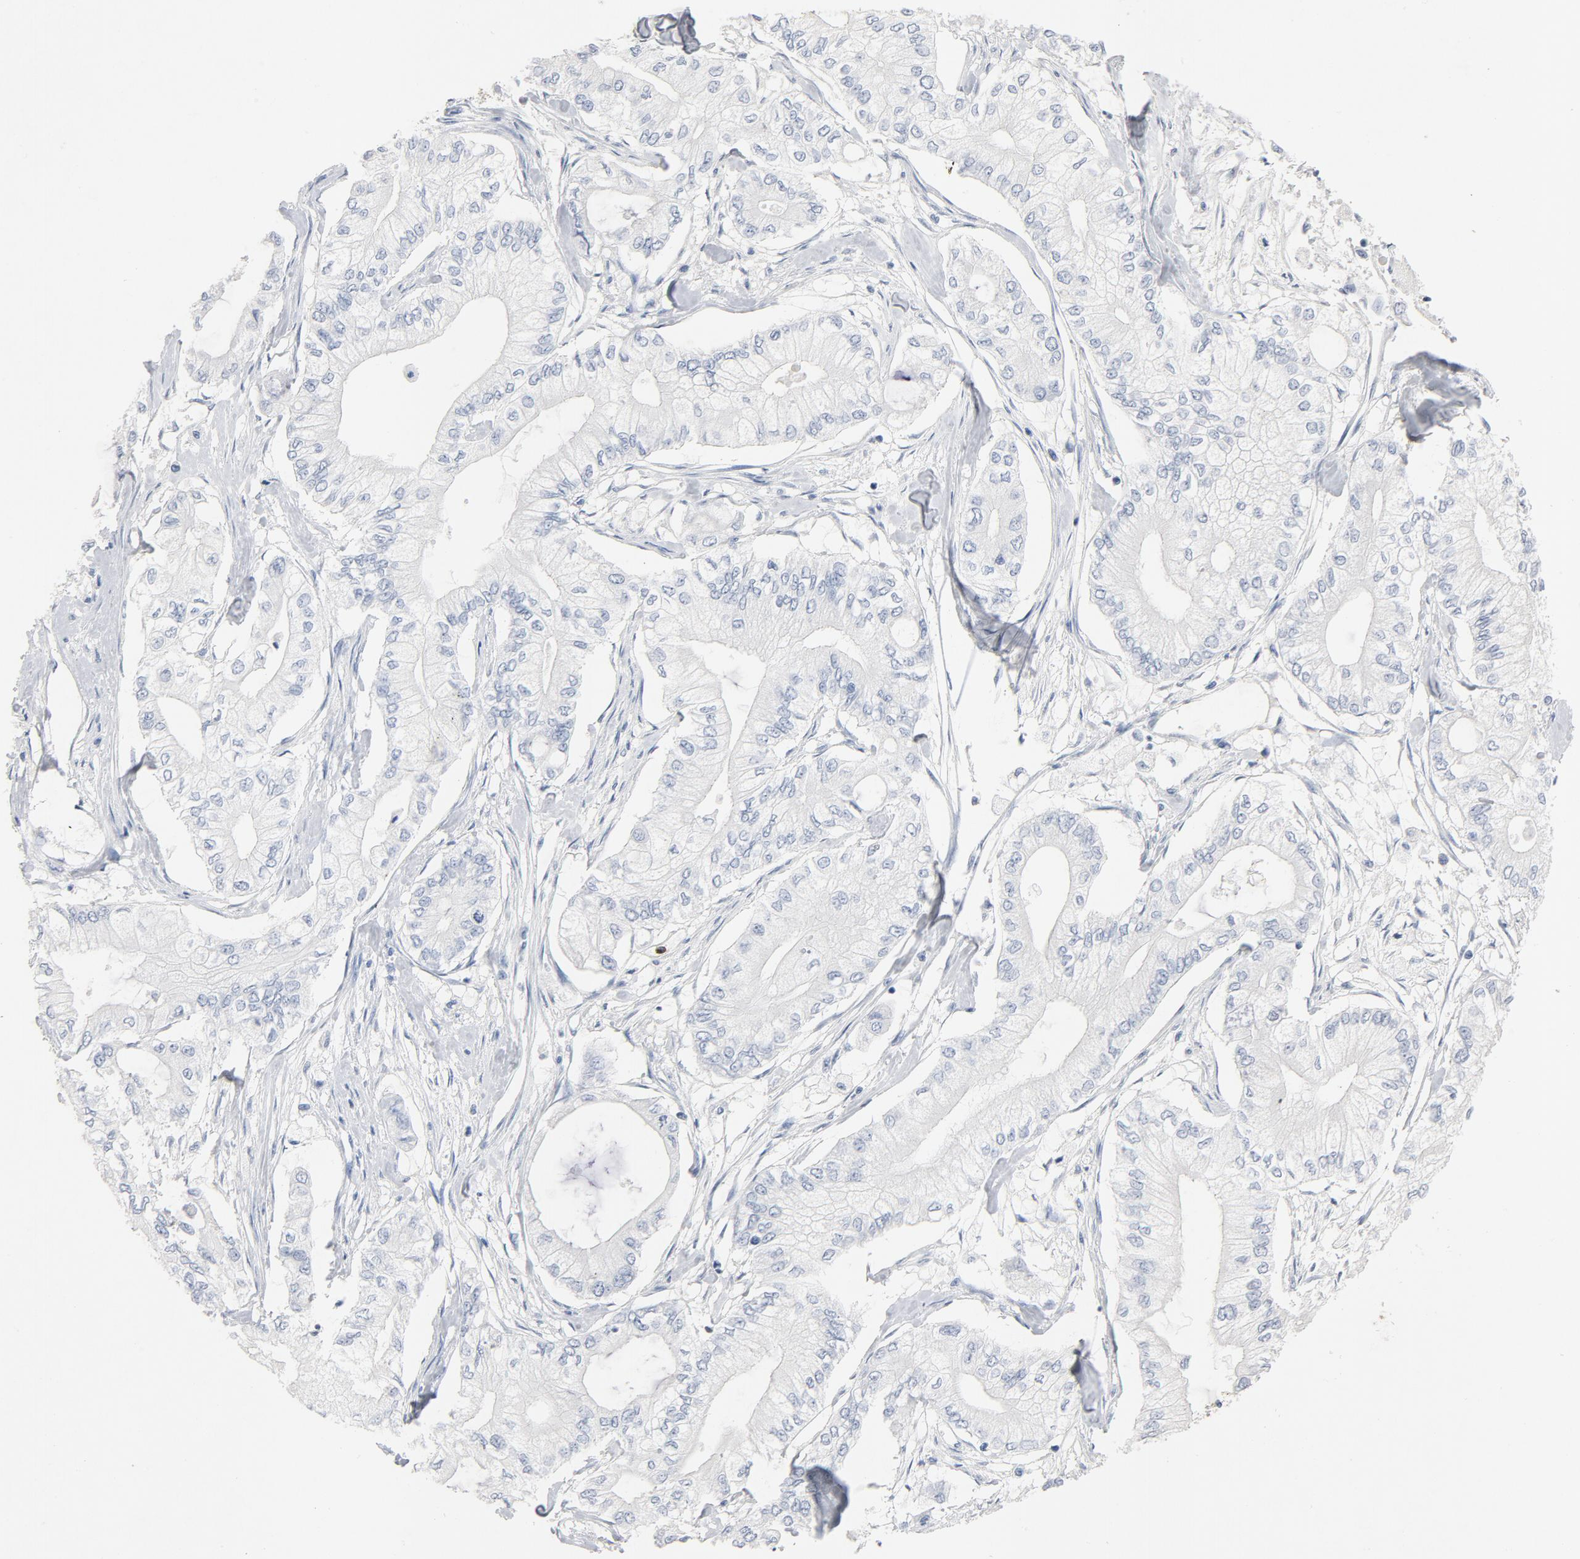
{"staining": {"intensity": "negative", "quantity": "none", "location": "none"}, "tissue": "pancreatic cancer", "cell_type": "Tumor cells", "image_type": "cancer", "snomed": [{"axis": "morphology", "description": "Adenocarcinoma, NOS"}, {"axis": "topography", "description": "Pancreas"}], "caption": "Immunohistochemistry (IHC) photomicrograph of neoplastic tissue: human pancreatic cancer (adenocarcinoma) stained with DAB (3,3'-diaminobenzidine) displays no significant protein positivity in tumor cells. (DAB IHC, high magnification).", "gene": "PTPRB", "patient": {"sex": "male", "age": 79}}